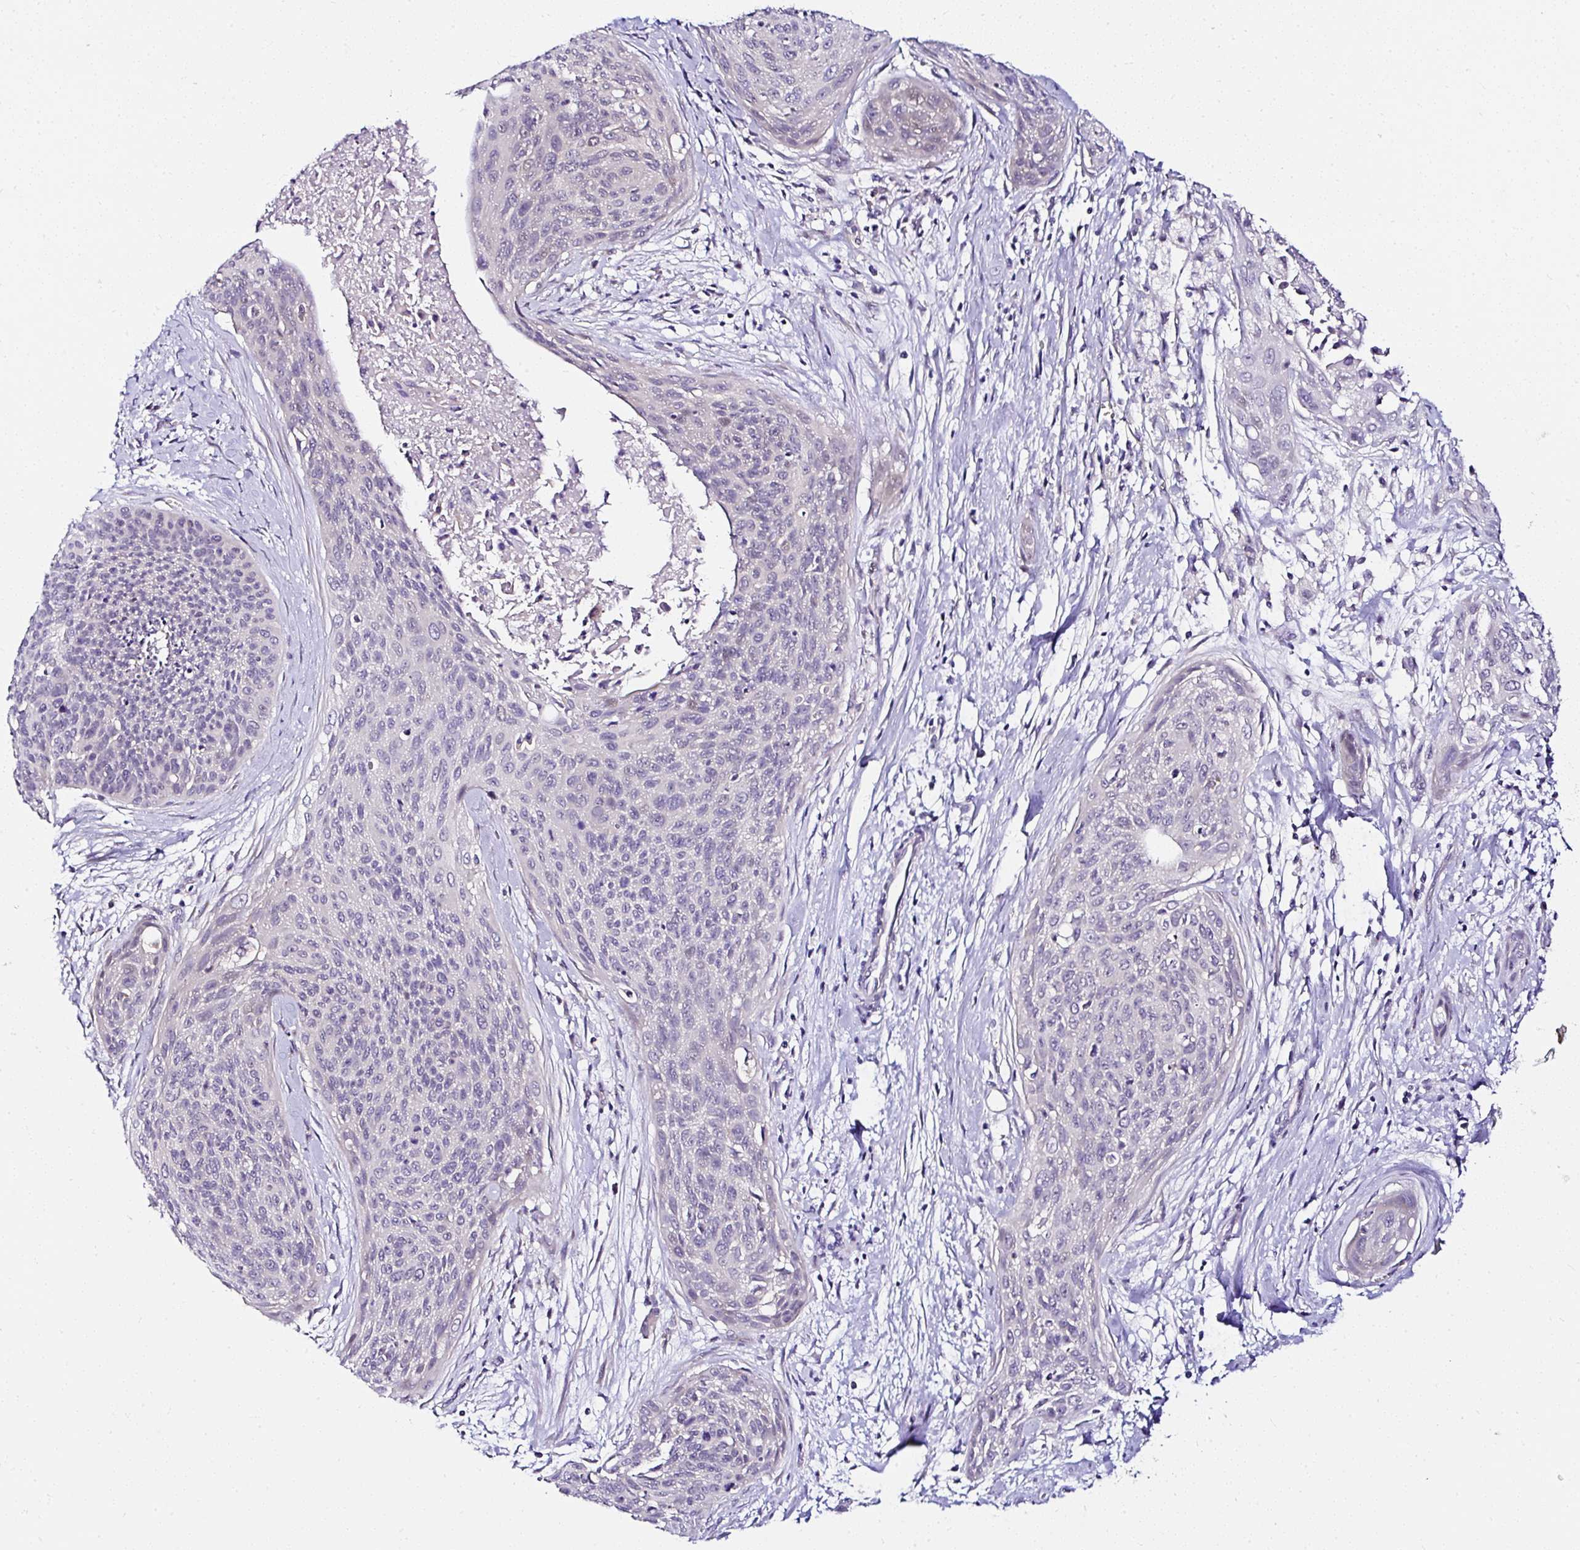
{"staining": {"intensity": "negative", "quantity": "none", "location": "none"}, "tissue": "cervical cancer", "cell_type": "Tumor cells", "image_type": "cancer", "snomed": [{"axis": "morphology", "description": "Squamous cell carcinoma, NOS"}, {"axis": "topography", "description": "Cervix"}], "caption": "IHC micrograph of neoplastic tissue: cervical cancer stained with DAB exhibits no significant protein staining in tumor cells.", "gene": "DEPDC5", "patient": {"sex": "female", "age": 55}}